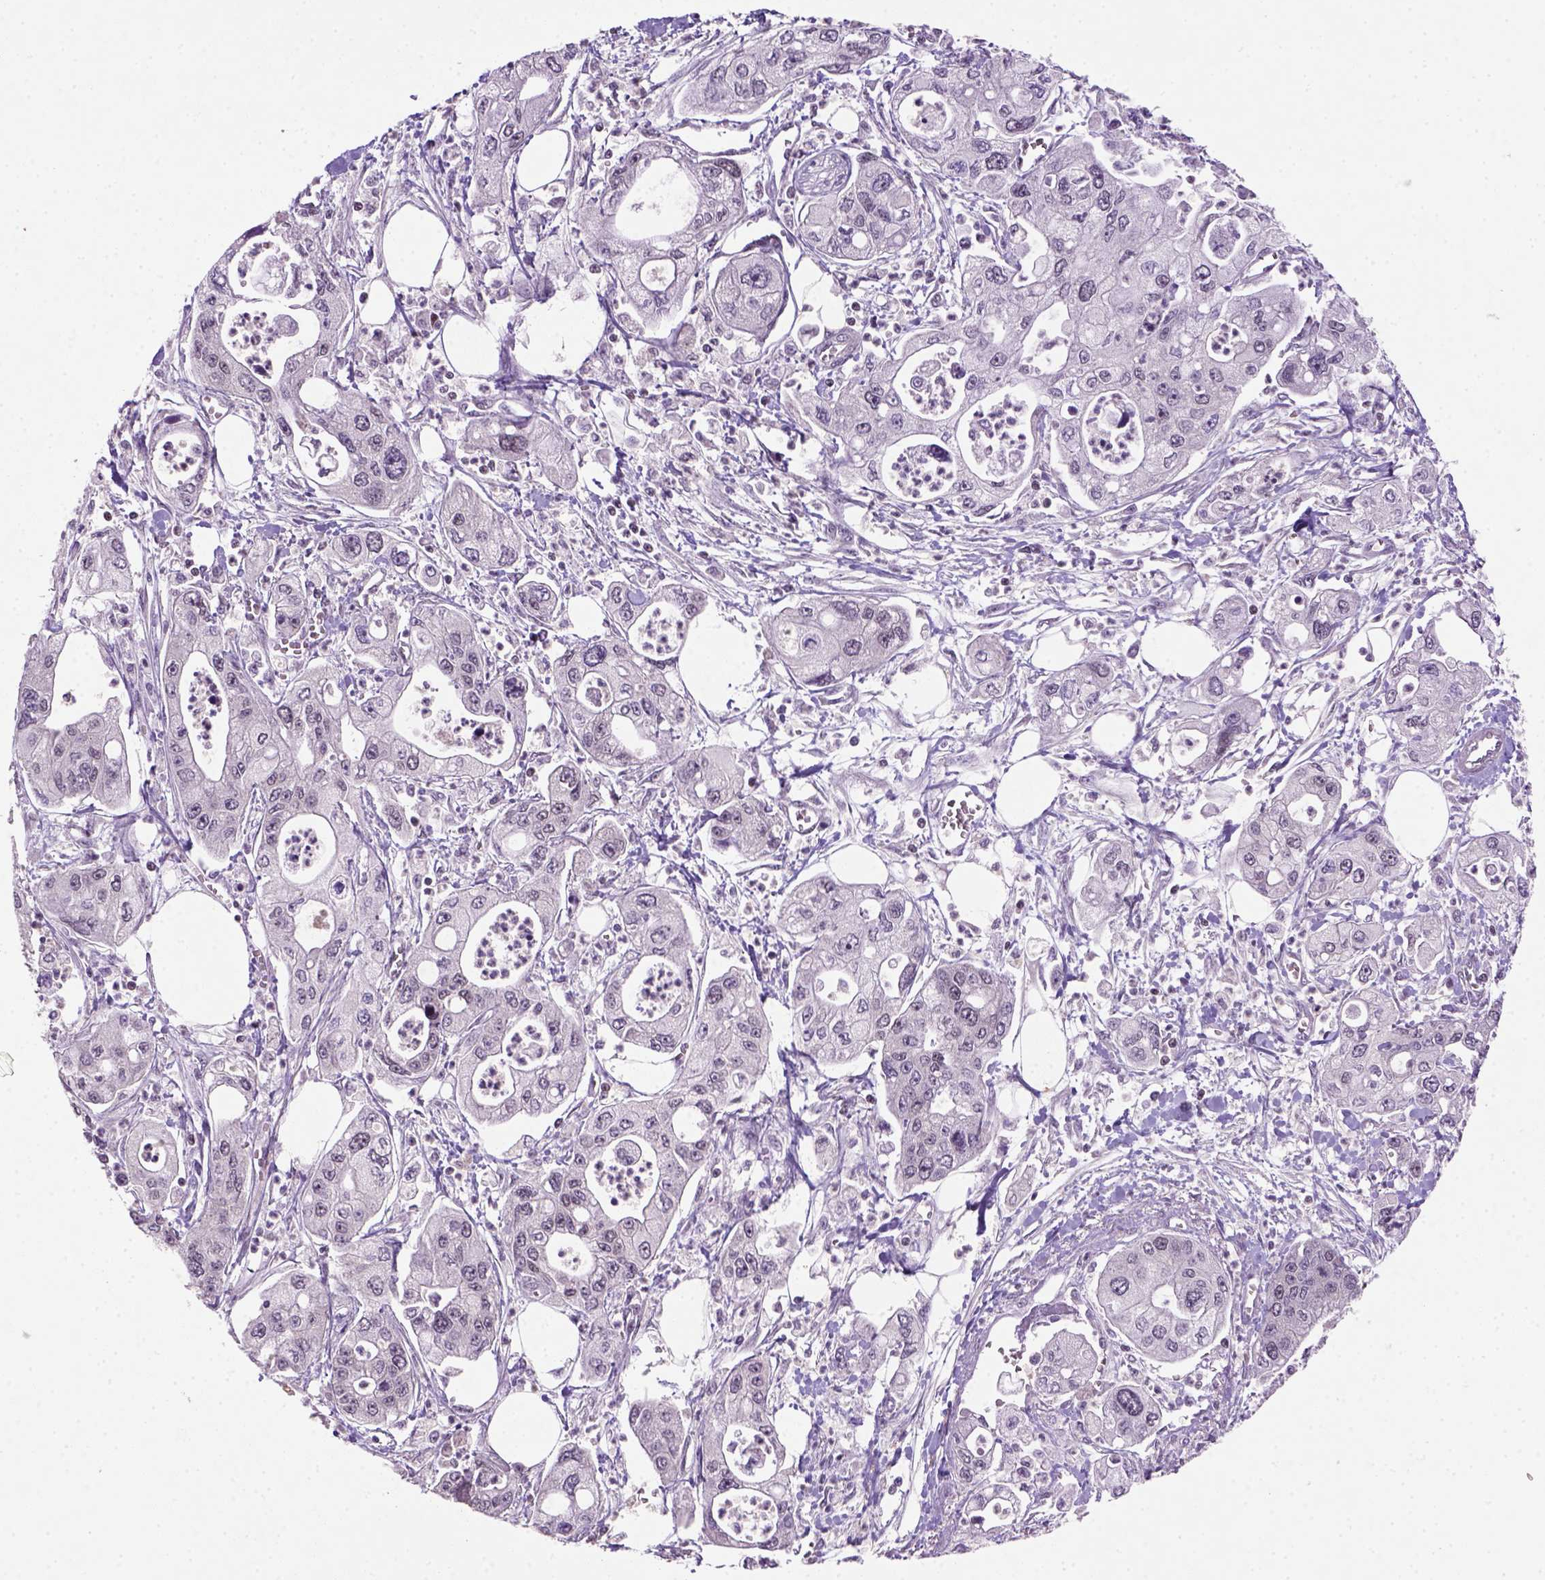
{"staining": {"intensity": "negative", "quantity": "none", "location": "none"}, "tissue": "pancreatic cancer", "cell_type": "Tumor cells", "image_type": "cancer", "snomed": [{"axis": "morphology", "description": "Adenocarcinoma, NOS"}, {"axis": "topography", "description": "Pancreas"}], "caption": "Immunohistochemistry histopathology image of neoplastic tissue: pancreatic cancer stained with DAB reveals no significant protein expression in tumor cells.", "gene": "MGMT", "patient": {"sex": "male", "age": 70}}